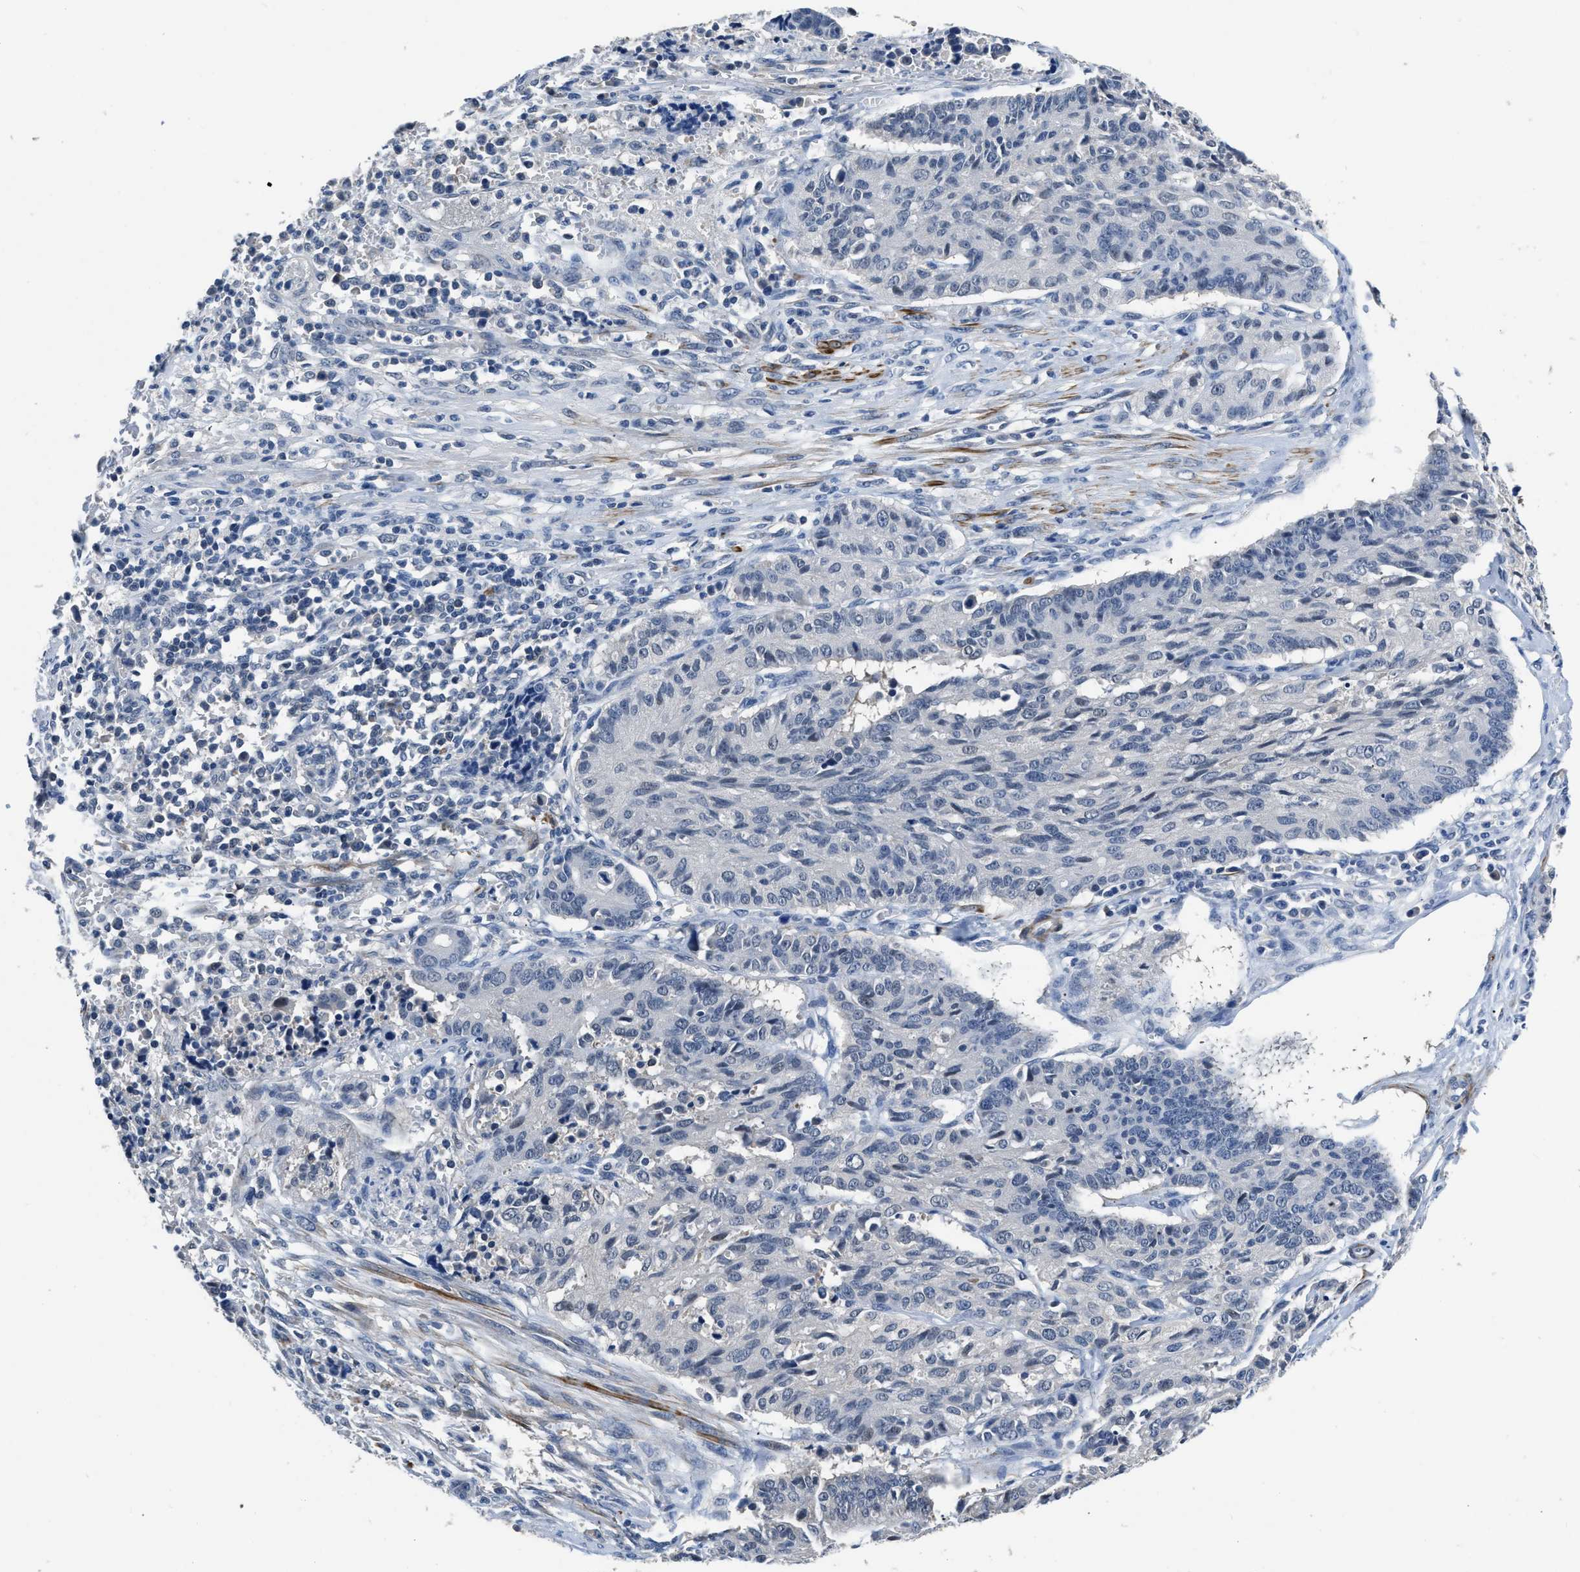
{"staining": {"intensity": "negative", "quantity": "none", "location": "none"}, "tissue": "cervical cancer", "cell_type": "Tumor cells", "image_type": "cancer", "snomed": [{"axis": "morphology", "description": "Squamous cell carcinoma, NOS"}, {"axis": "topography", "description": "Cervix"}], "caption": "Protein analysis of cervical cancer shows no significant positivity in tumor cells.", "gene": "LANCL2", "patient": {"sex": "female", "age": 35}}